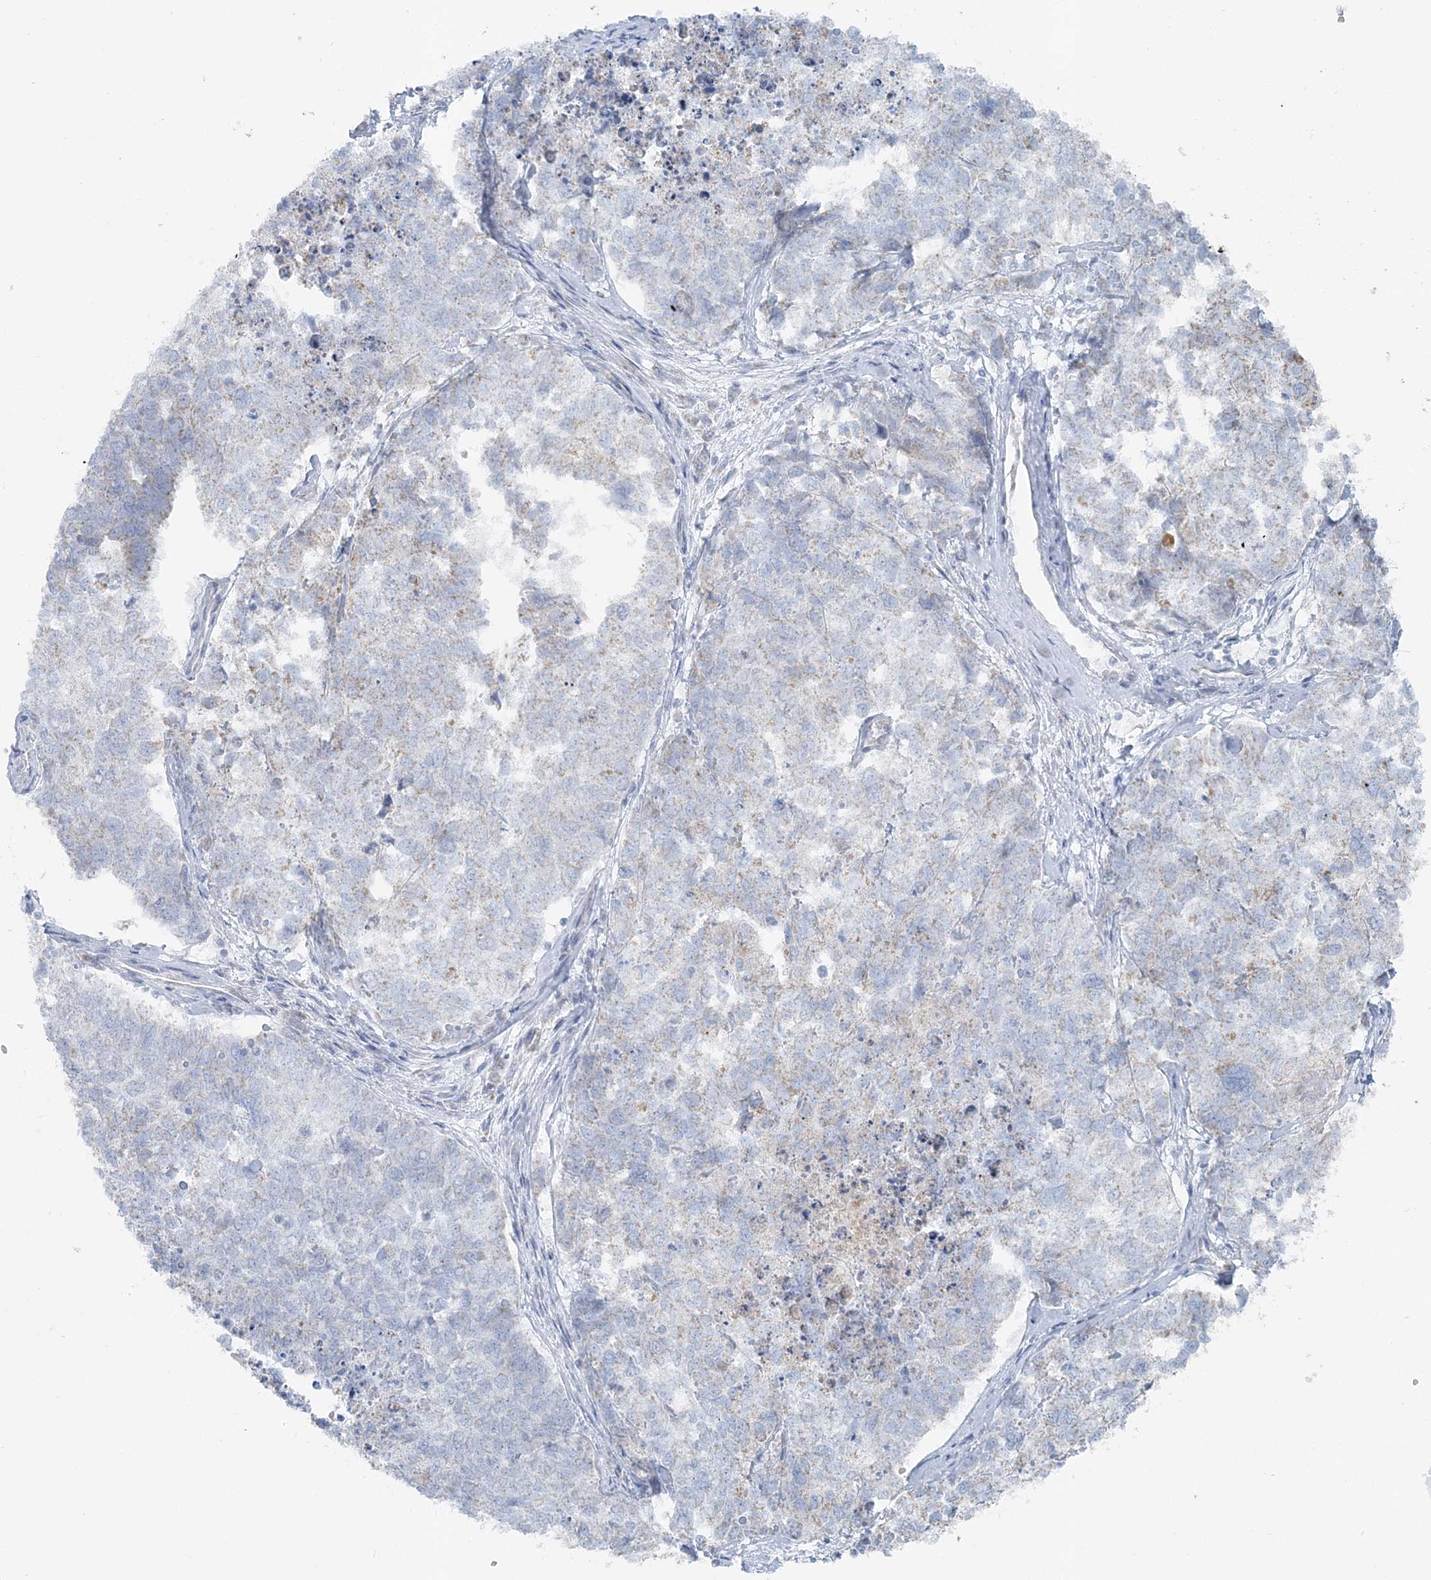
{"staining": {"intensity": "negative", "quantity": "none", "location": "none"}, "tissue": "cervical cancer", "cell_type": "Tumor cells", "image_type": "cancer", "snomed": [{"axis": "morphology", "description": "Squamous cell carcinoma, NOS"}, {"axis": "topography", "description": "Cervix"}], "caption": "This is an immunohistochemistry micrograph of cervical squamous cell carcinoma. There is no staining in tumor cells.", "gene": "PCCB", "patient": {"sex": "female", "age": 63}}